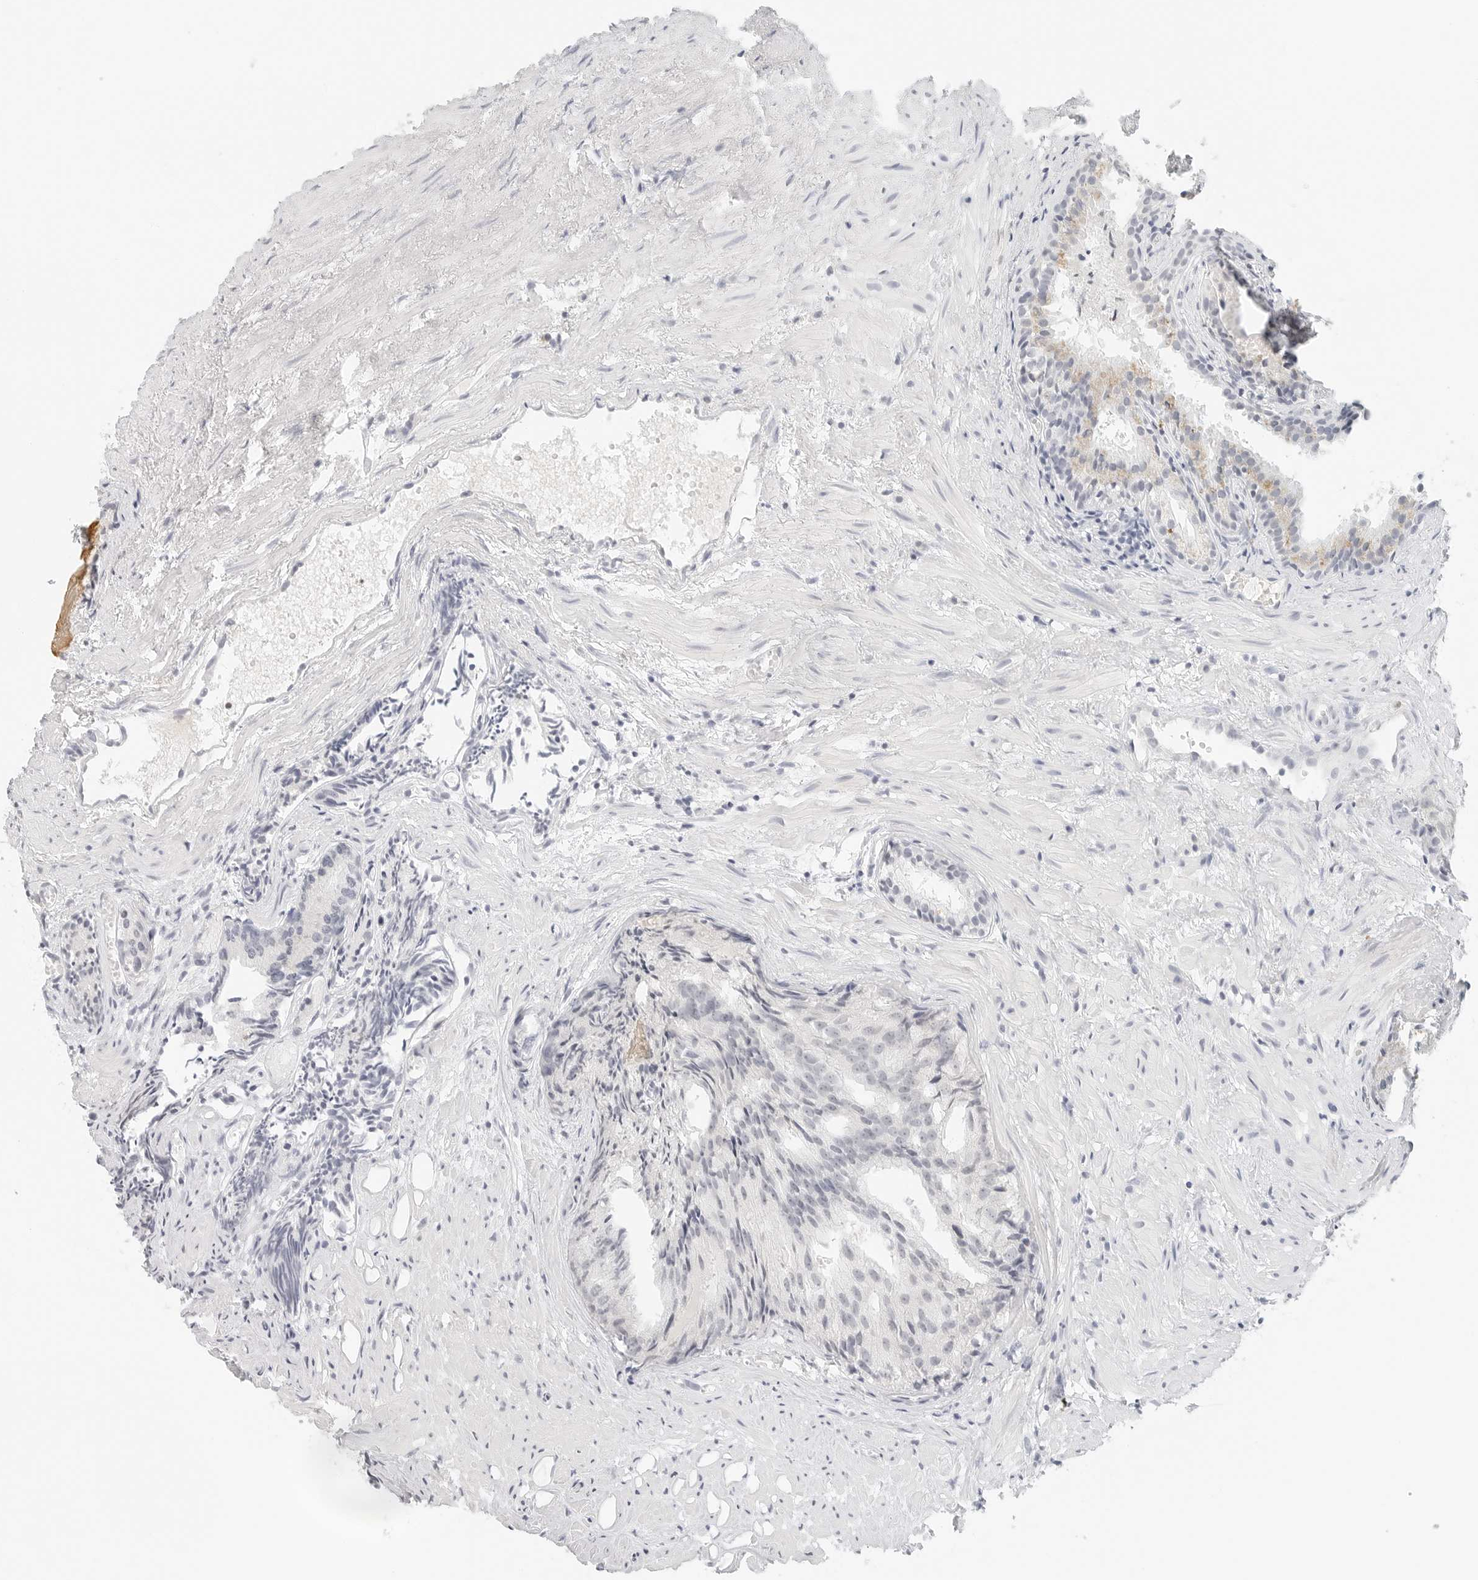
{"staining": {"intensity": "negative", "quantity": "none", "location": "none"}, "tissue": "prostate cancer", "cell_type": "Tumor cells", "image_type": "cancer", "snomed": [{"axis": "morphology", "description": "Adenocarcinoma, Low grade"}, {"axis": "topography", "description": "Prostate"}], "caption": "The photomicrograph demonstrates no significant expression in tumor cells of prostate cancer (low-grade adenocarcinoma). (Brightfield microscopy of DAB IHC at high magnification).", "gene": "NEO1", "patient": {"sex": "male", "age": 88}}